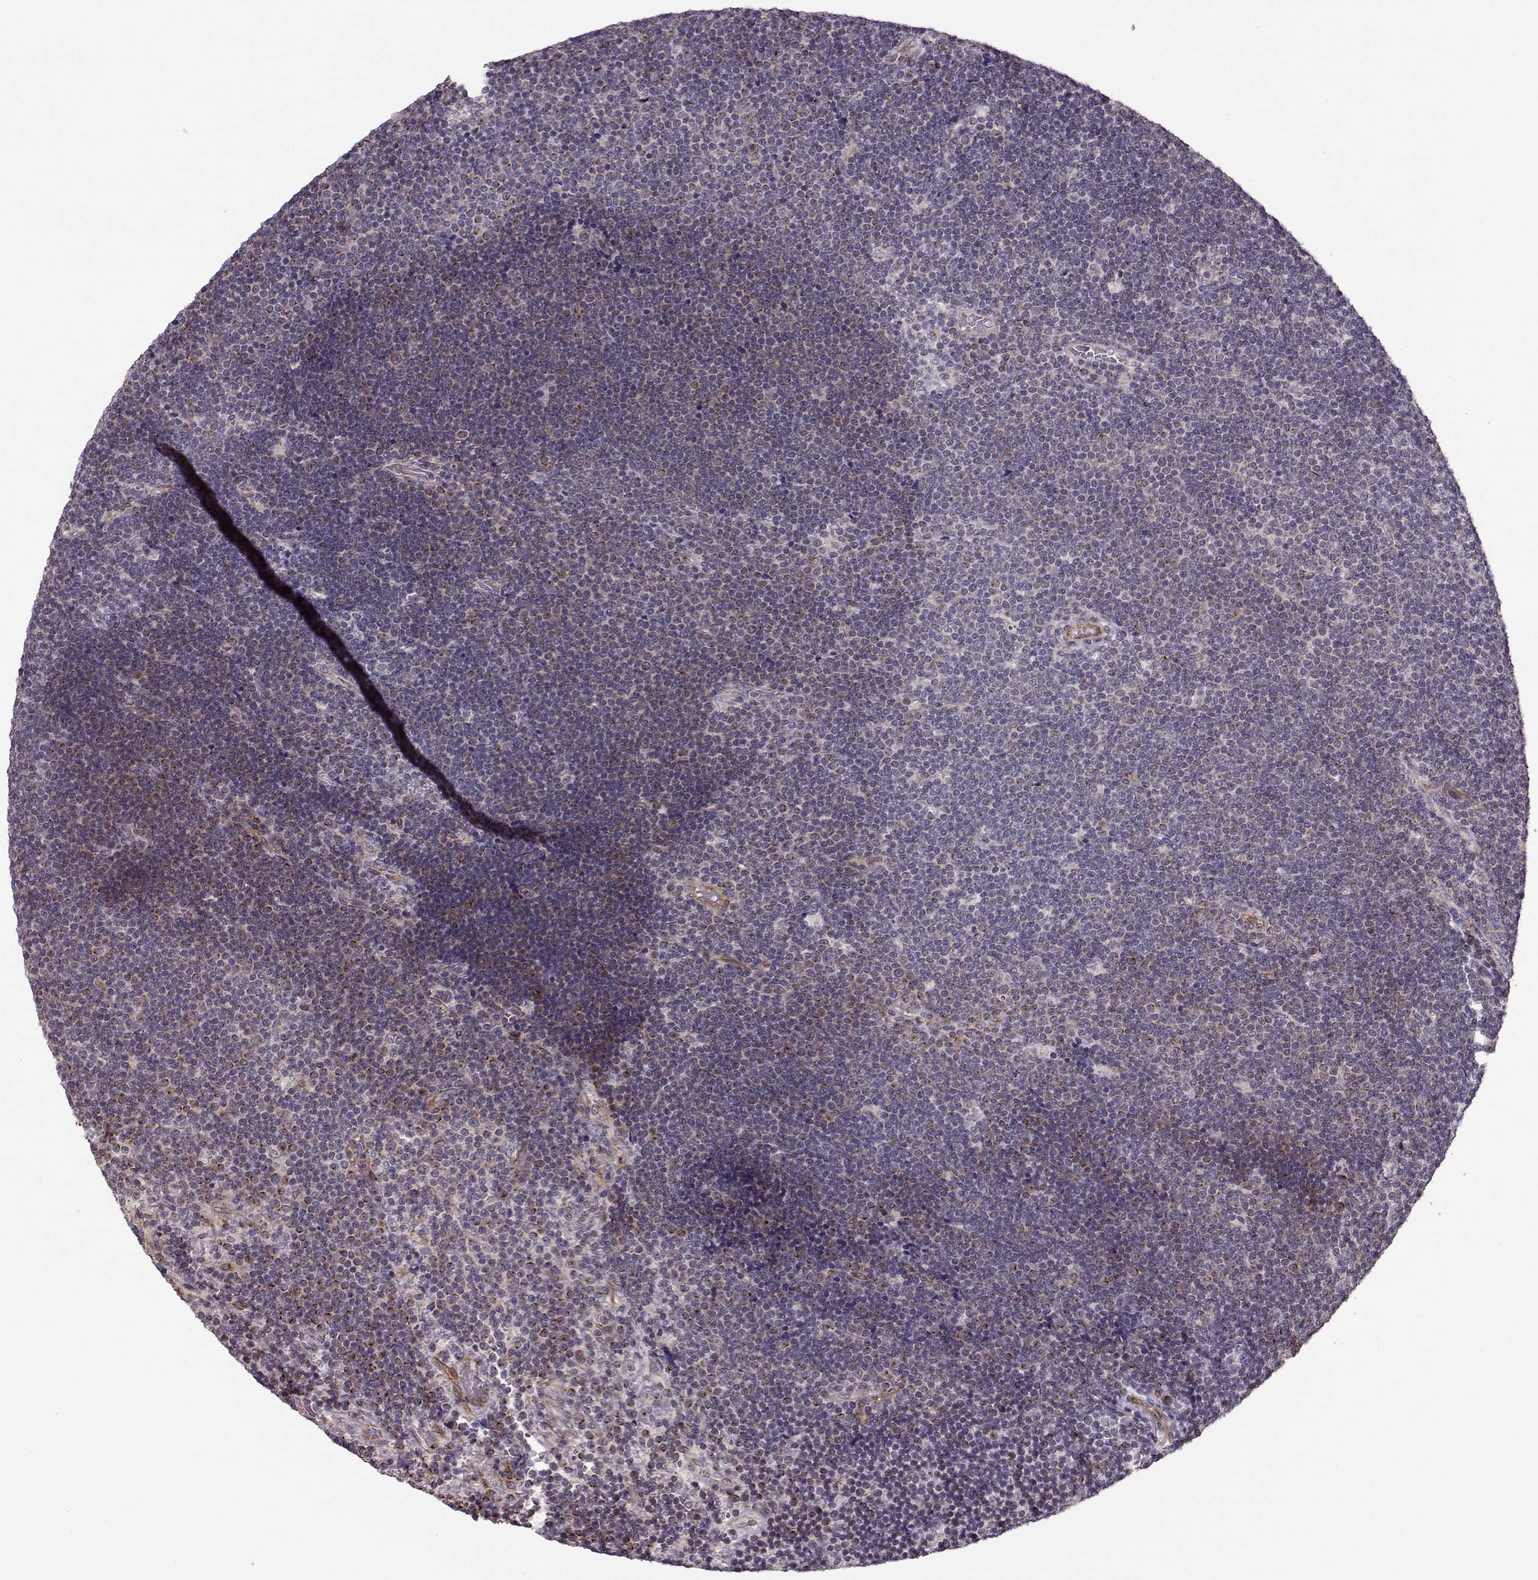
{"staining": {"intensity": "weak", "quantity": "25%-75%", "location": "cytoplasmic/membranous"}, "tissue": "lymphoma", "cell_type": "Tumor cells", "image_type": "cancer", "snomed": [{"axis": "morphology", "description": "Malignant lymphoma, non-Hodgkin's type, Low grade"}, {"axis": "topography", "description": "Brain"}], "caption": "This is an image of immunohistochemistry (IHC) staining of lymphoma, which shows weak expression in the cytoplasmic/membranous of tumor cells.", "gene": "MTR", "patient": {"sex": "female", "age": 66}}